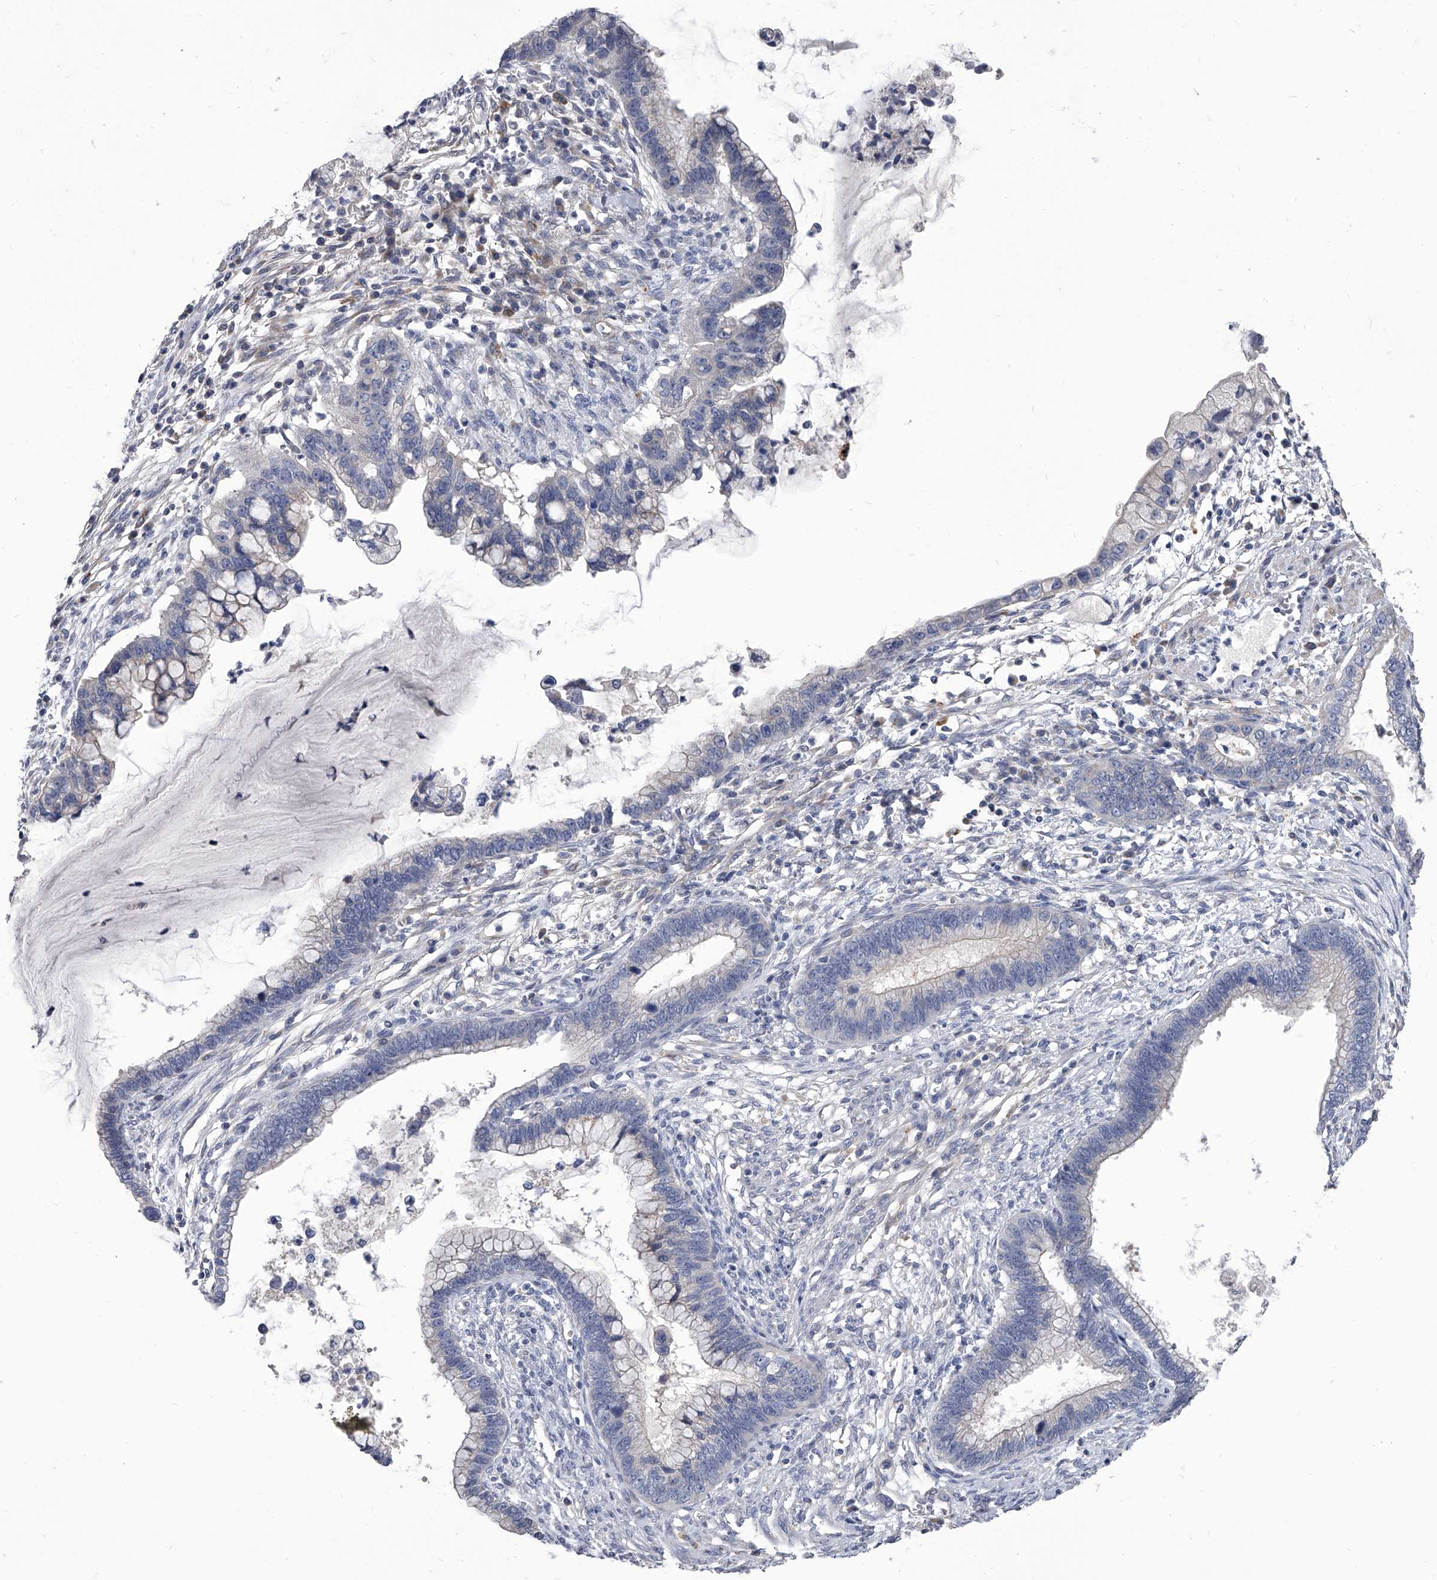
{"staining": {"intensity": "negative", "quantity": "none", "location": "none"}, "tissue": "cervical cancer", "cell_type": "Tumor cells", "image_type": "cancer", "snomed": [{"axis": "morphology", "description": "Adenocarcinoma, NOS"}, {"axis": "topography", "description": "Cervix"}], "caption": "An IHC photomicrograph of adenocarcinoma (cervical) is shown. There is no staining in tumor cells of adenocarcinoma (cervical).", "gene": "SPP1", "patient": {"sex": "female", "age": 44}}